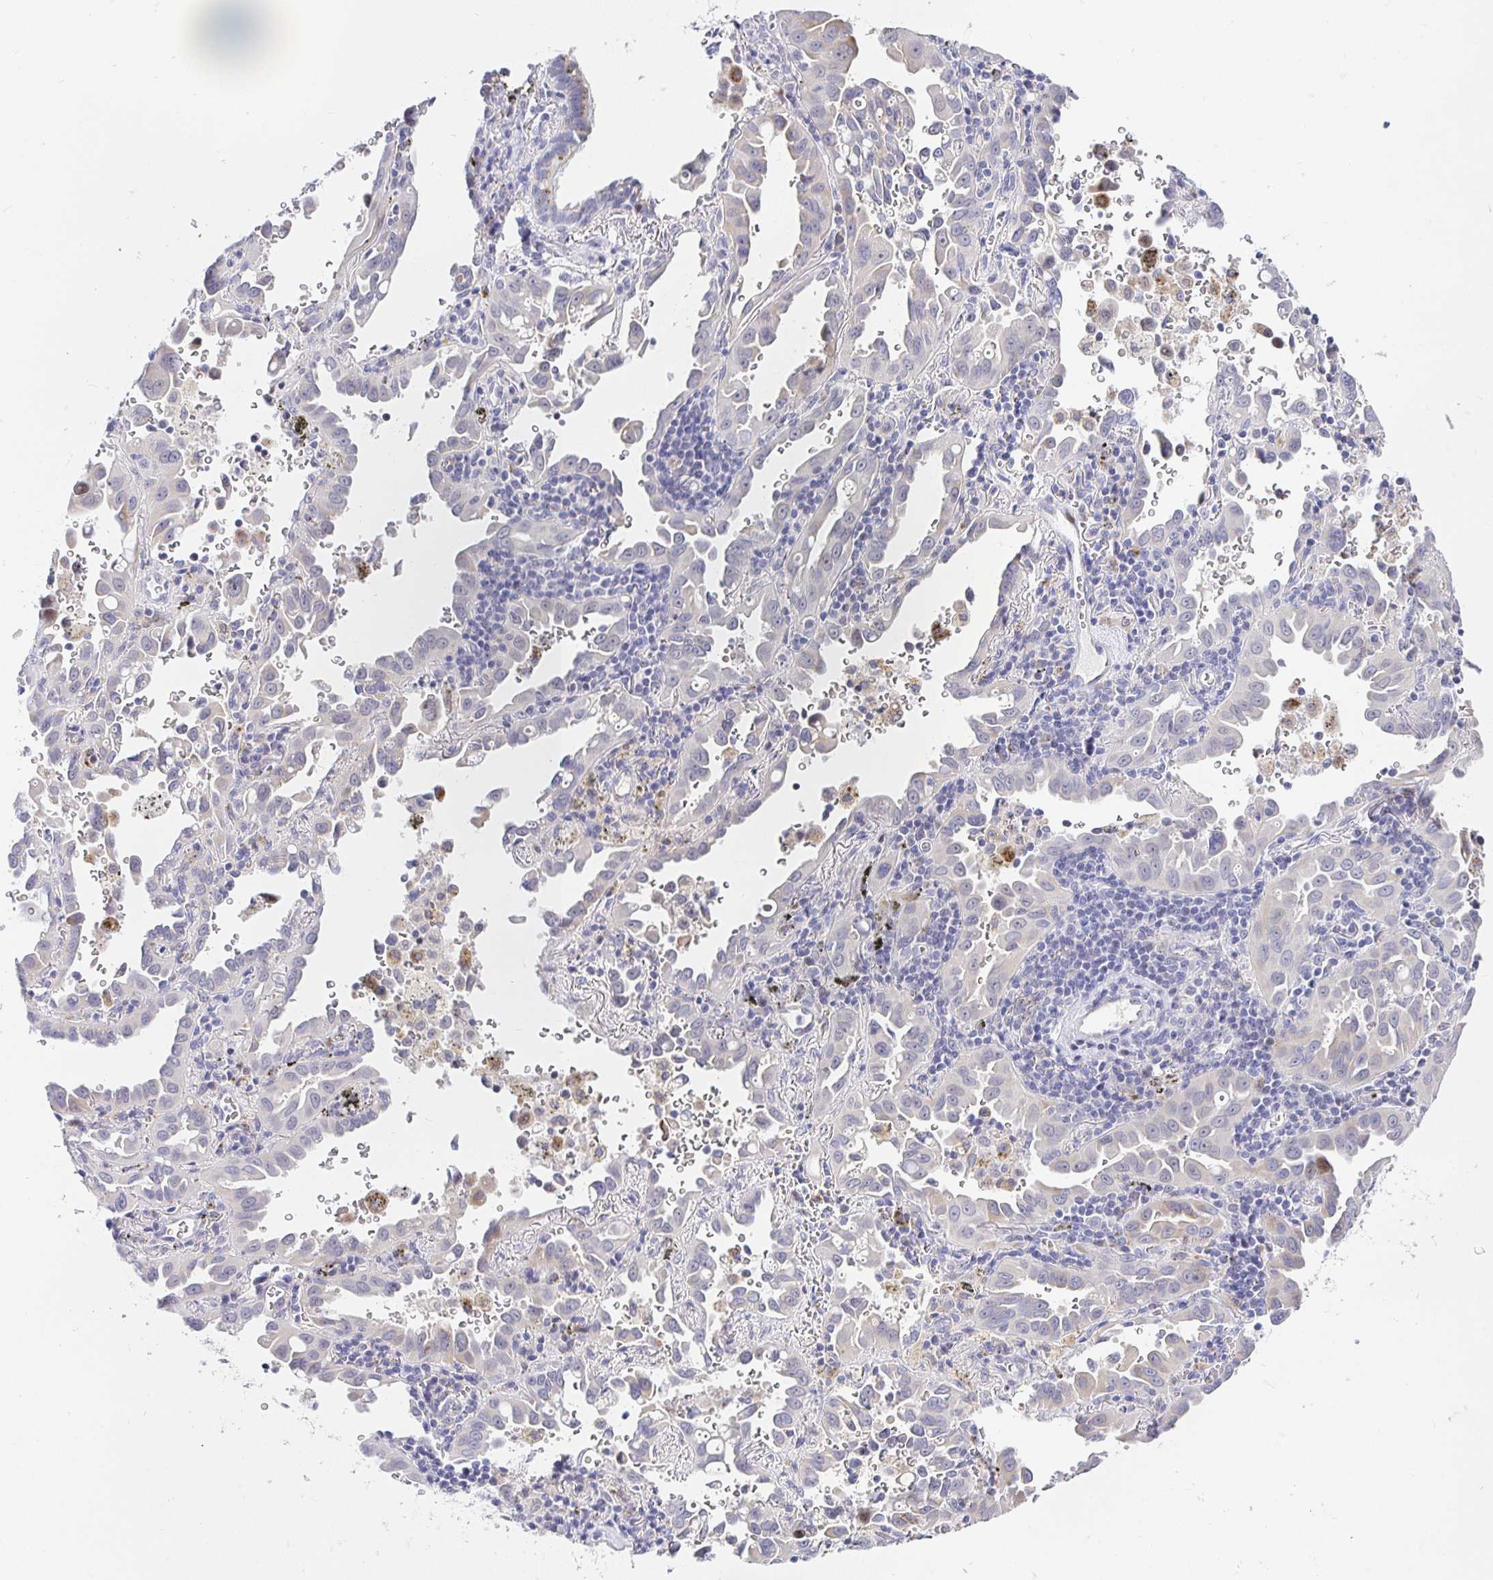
{"staining": {"intensity": "negative", "quantity": "none", "location": "none"}, "tissue": "lung cancer", "cell_type": "Tumor cells", "image_type": "cancer", "snomed": [{"axis": "morphology", "description": "Adenocarcinoma, NOS"}, {"axis": "topography", "description": "Lung"}], "caption": "Immunohistochemistry histopathology image of lung cancer stained for a protein (brown), which reveals no positivity in tumor cells.", "gene": "KBTBD13", "patient": {"sex": "male", "age": 68}}